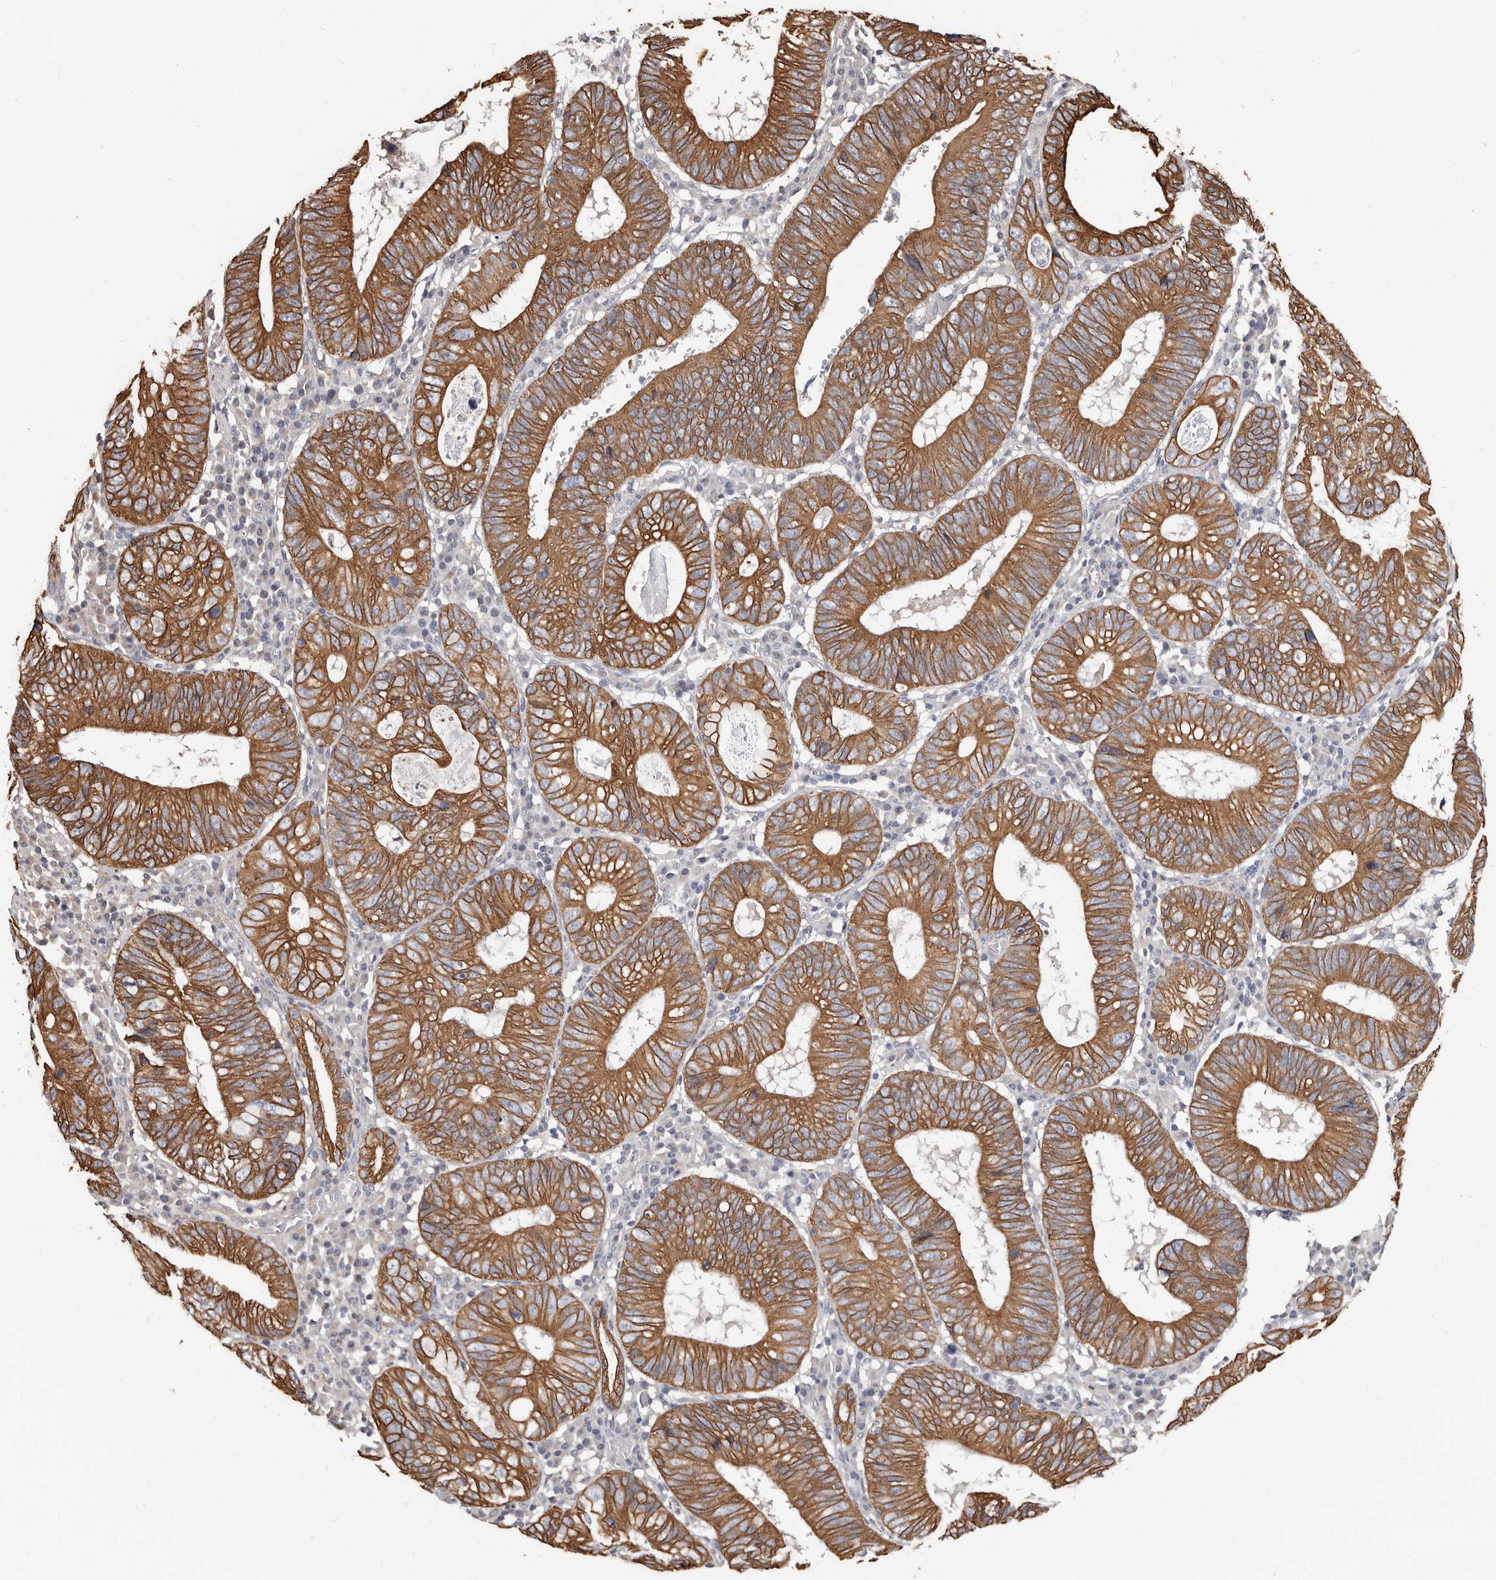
{"staining": {"intensity": "strong", "quantity": ">75%", "location": "cytoplasmic/membranous"}, "tissue": "stomach cancer", "cell_type": "Tumor cells", "image_type": "cancer", "snomed": [{"axis": "morphology", "description": "Adenocarcinoma, NOS"}, {"axis": "topography", "description": "Stomach"}], "caption": "Immunohistochemical staining of human adenocarcinoma (stomach) displays high levels of strong cytoplasmic/membranous protein staining in approximately >75% of tumor cells. Using DAB (3,3'-diaminobenzidine) (brown) and hematoxylin (blue) stains, captured at high magnification using brightfield microscopy.", "gene": "MRPL18", "patient": {"sex": "male", "age": 59}}